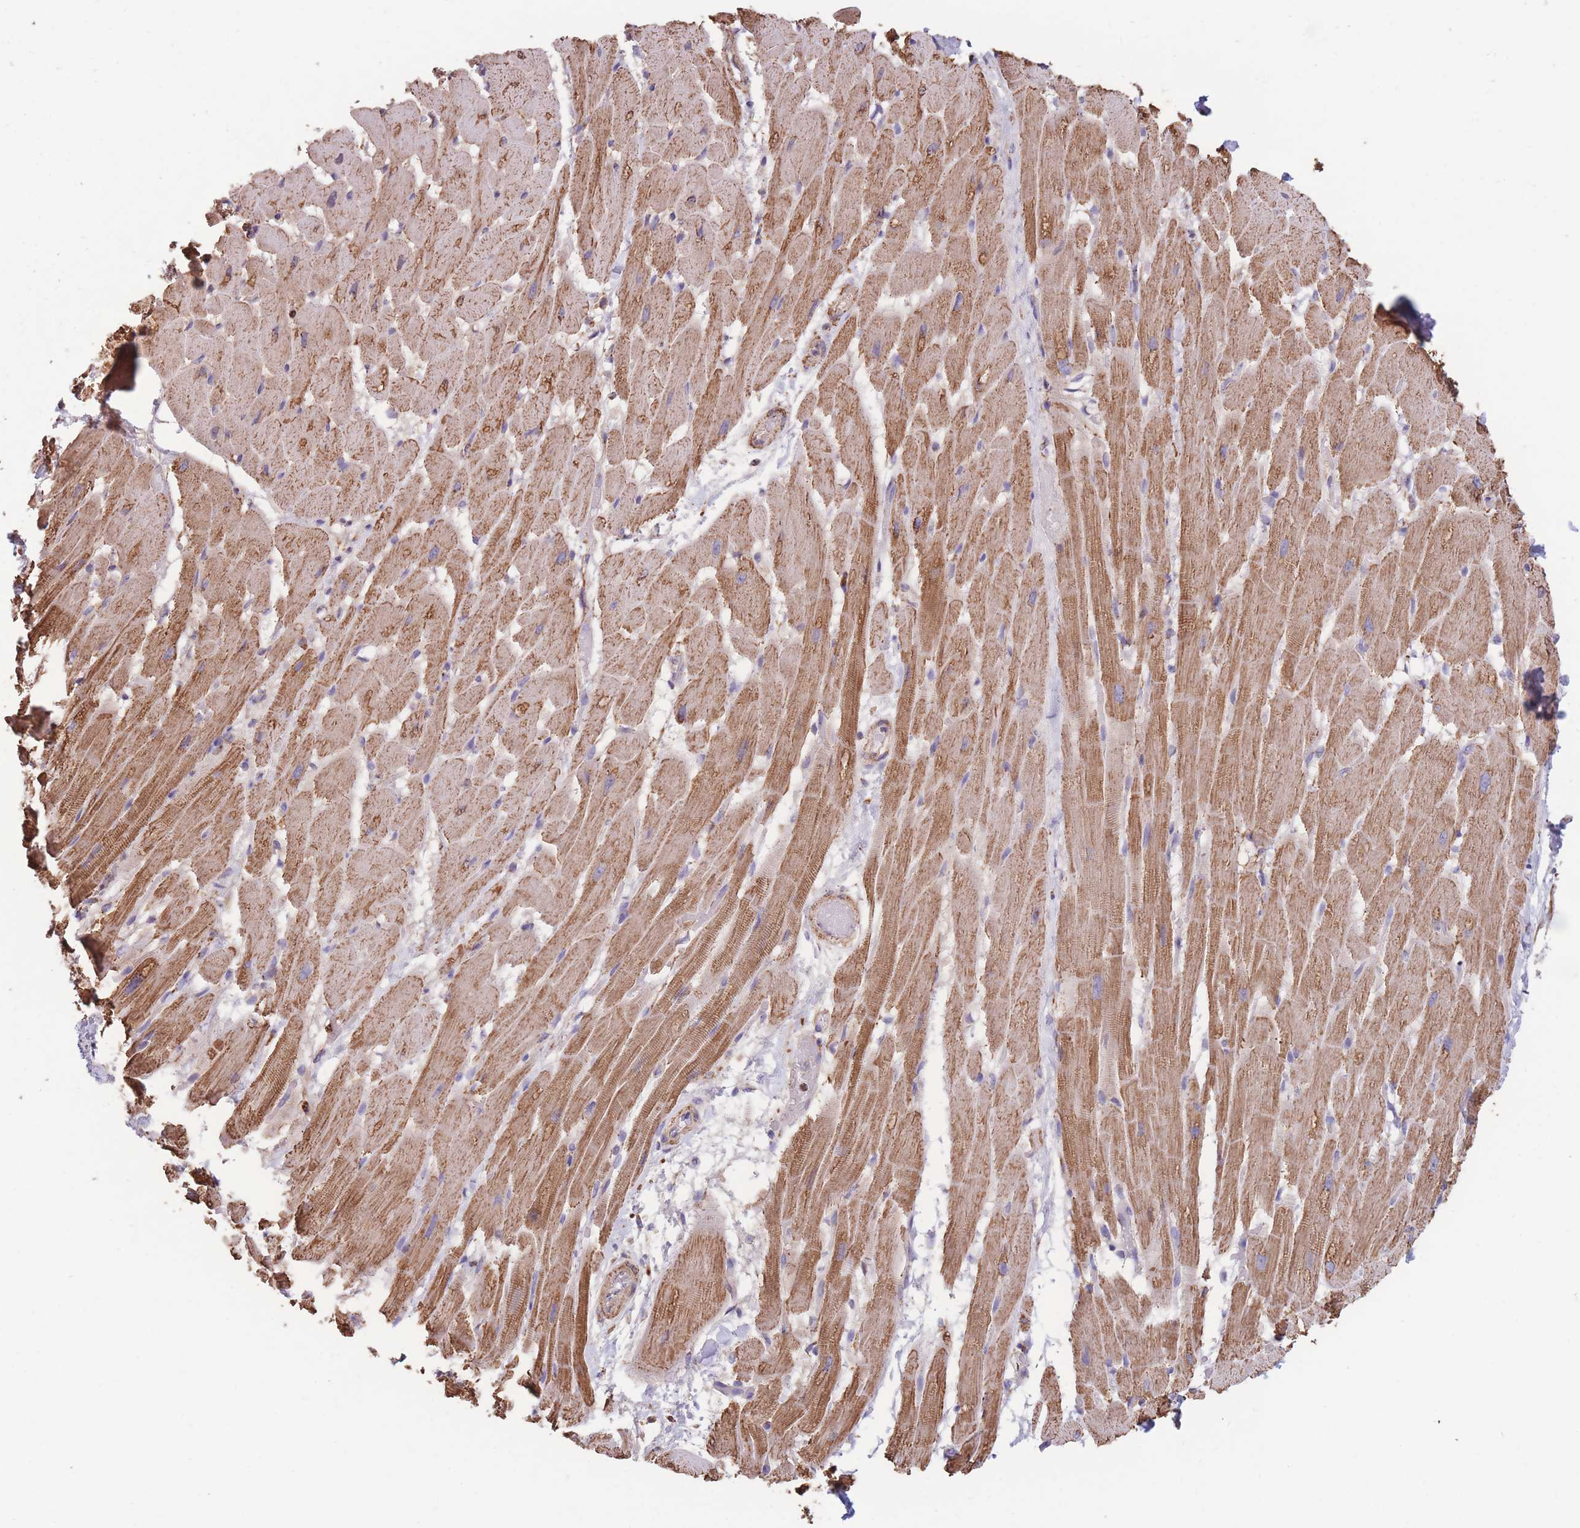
{"staining": {"intensity": "moderate", "quantity": ">75%", "location": "cytoplasmic/membranous"}, "tissue": "heart muscle", "cell_type": "Cardiomyocytes", "image_type": "normal", "snomed": [{"axis": "morphology", "description": "Normal tissue, NOS"}, {"axis": "topography", "description": "Heart"}], "caption": "Protein staining reveals moderate cytoplasmic/membranous expression in about >75% of cardiomyocytes in normal heart muscle. The protein of interest is shown in brown color, while the nuclei are stained blue.", "gene": "FKBP8", "patient": {"sex": "male", "age": 37}}